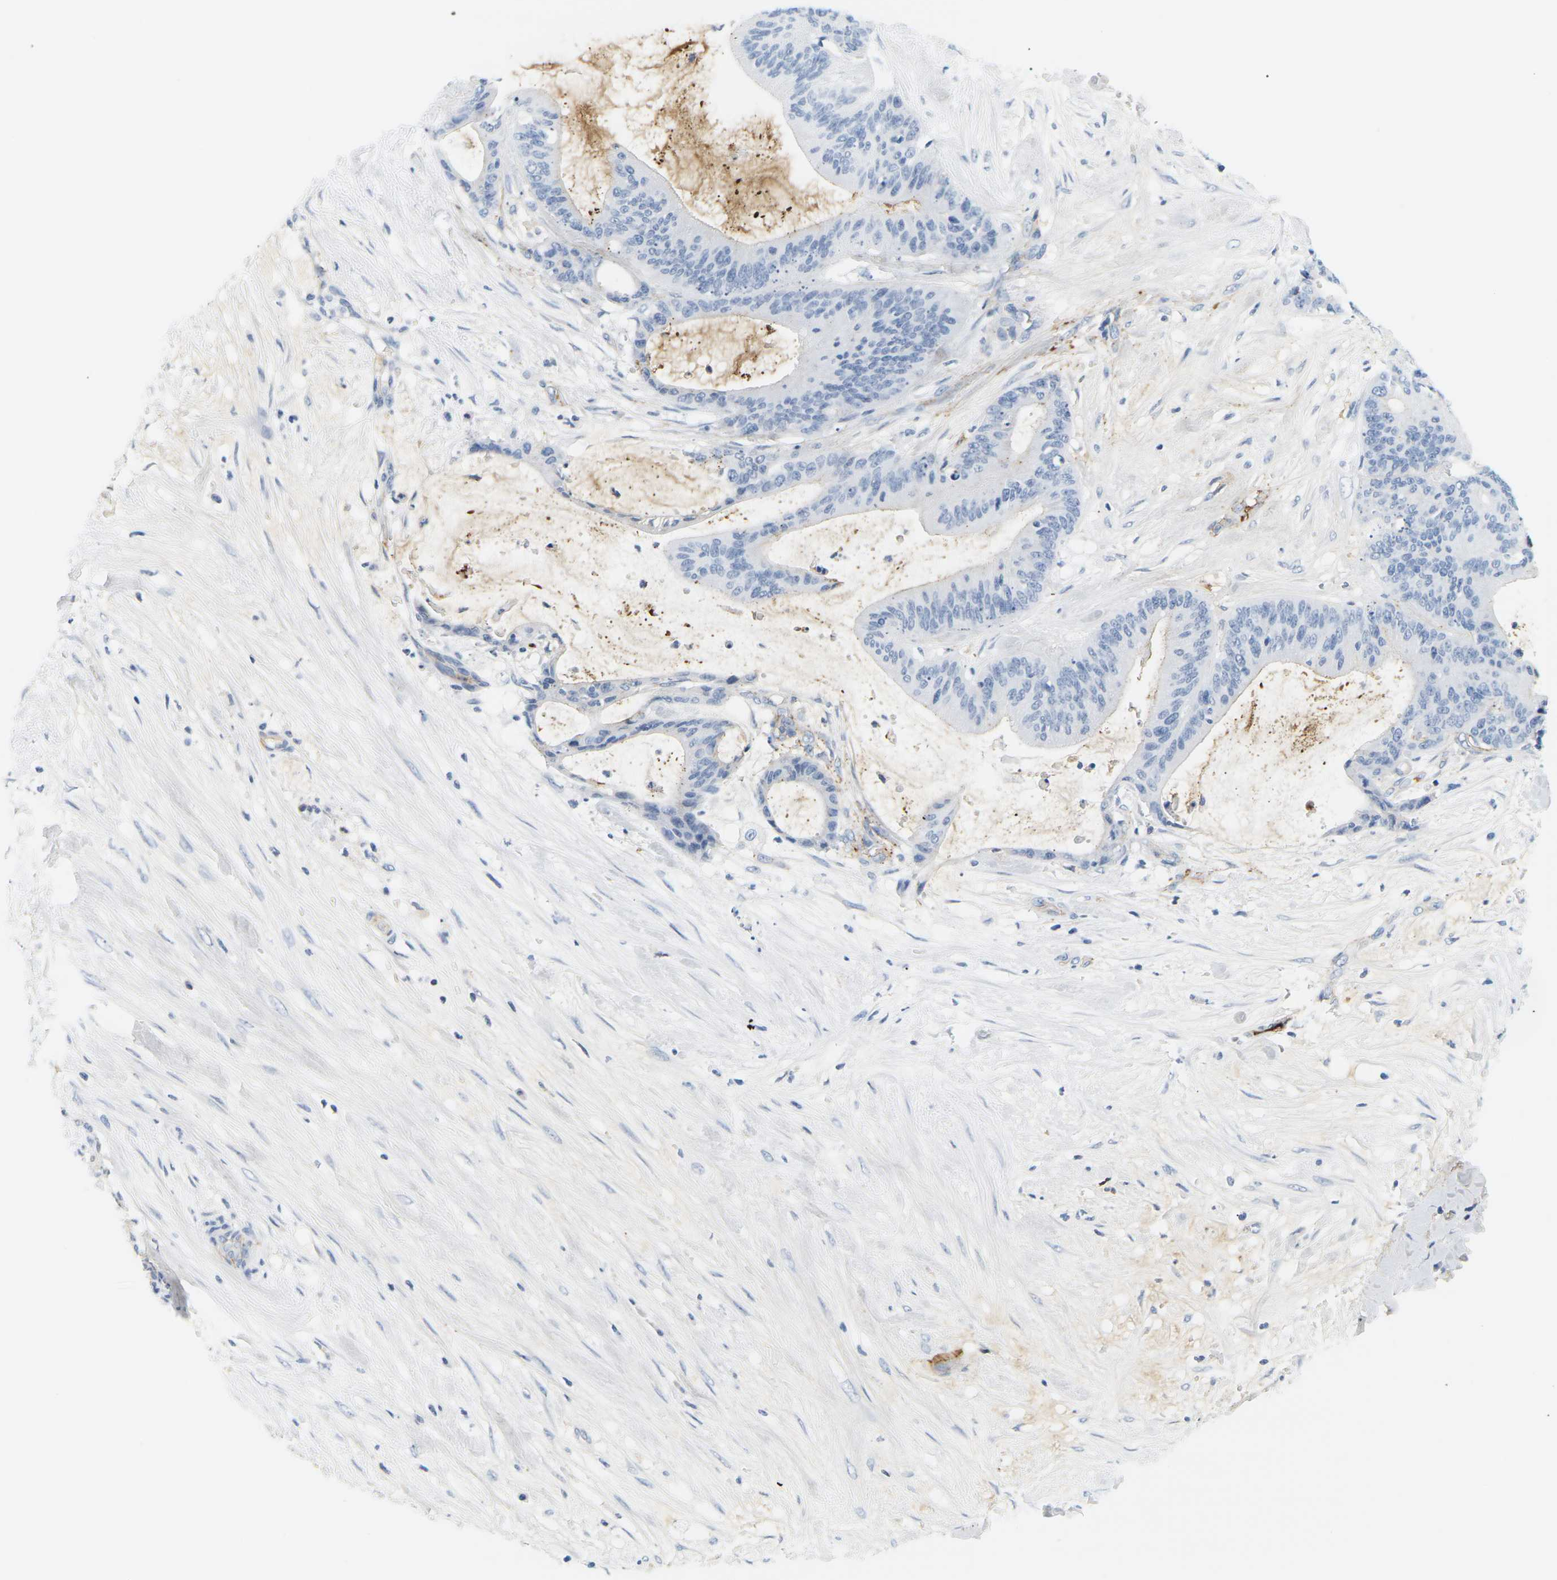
{"staining": {"intensity": "negative", "quantity": "none", "location": "none"}, "tissue": "liver cancer", "cell_type": "Tumor cells", "image_type": "cancer", "snomed": [{"axis": "morphology", "description": "Cholangiocarcinoma"}, {"axis": "topography", "description": "Liver"}], "caption": "IHC of human liver cholangiocarcinoma reveals no positivity in tumor cells.", "gene": "APOB", "patient": {"sex": "female", "age": 73}}